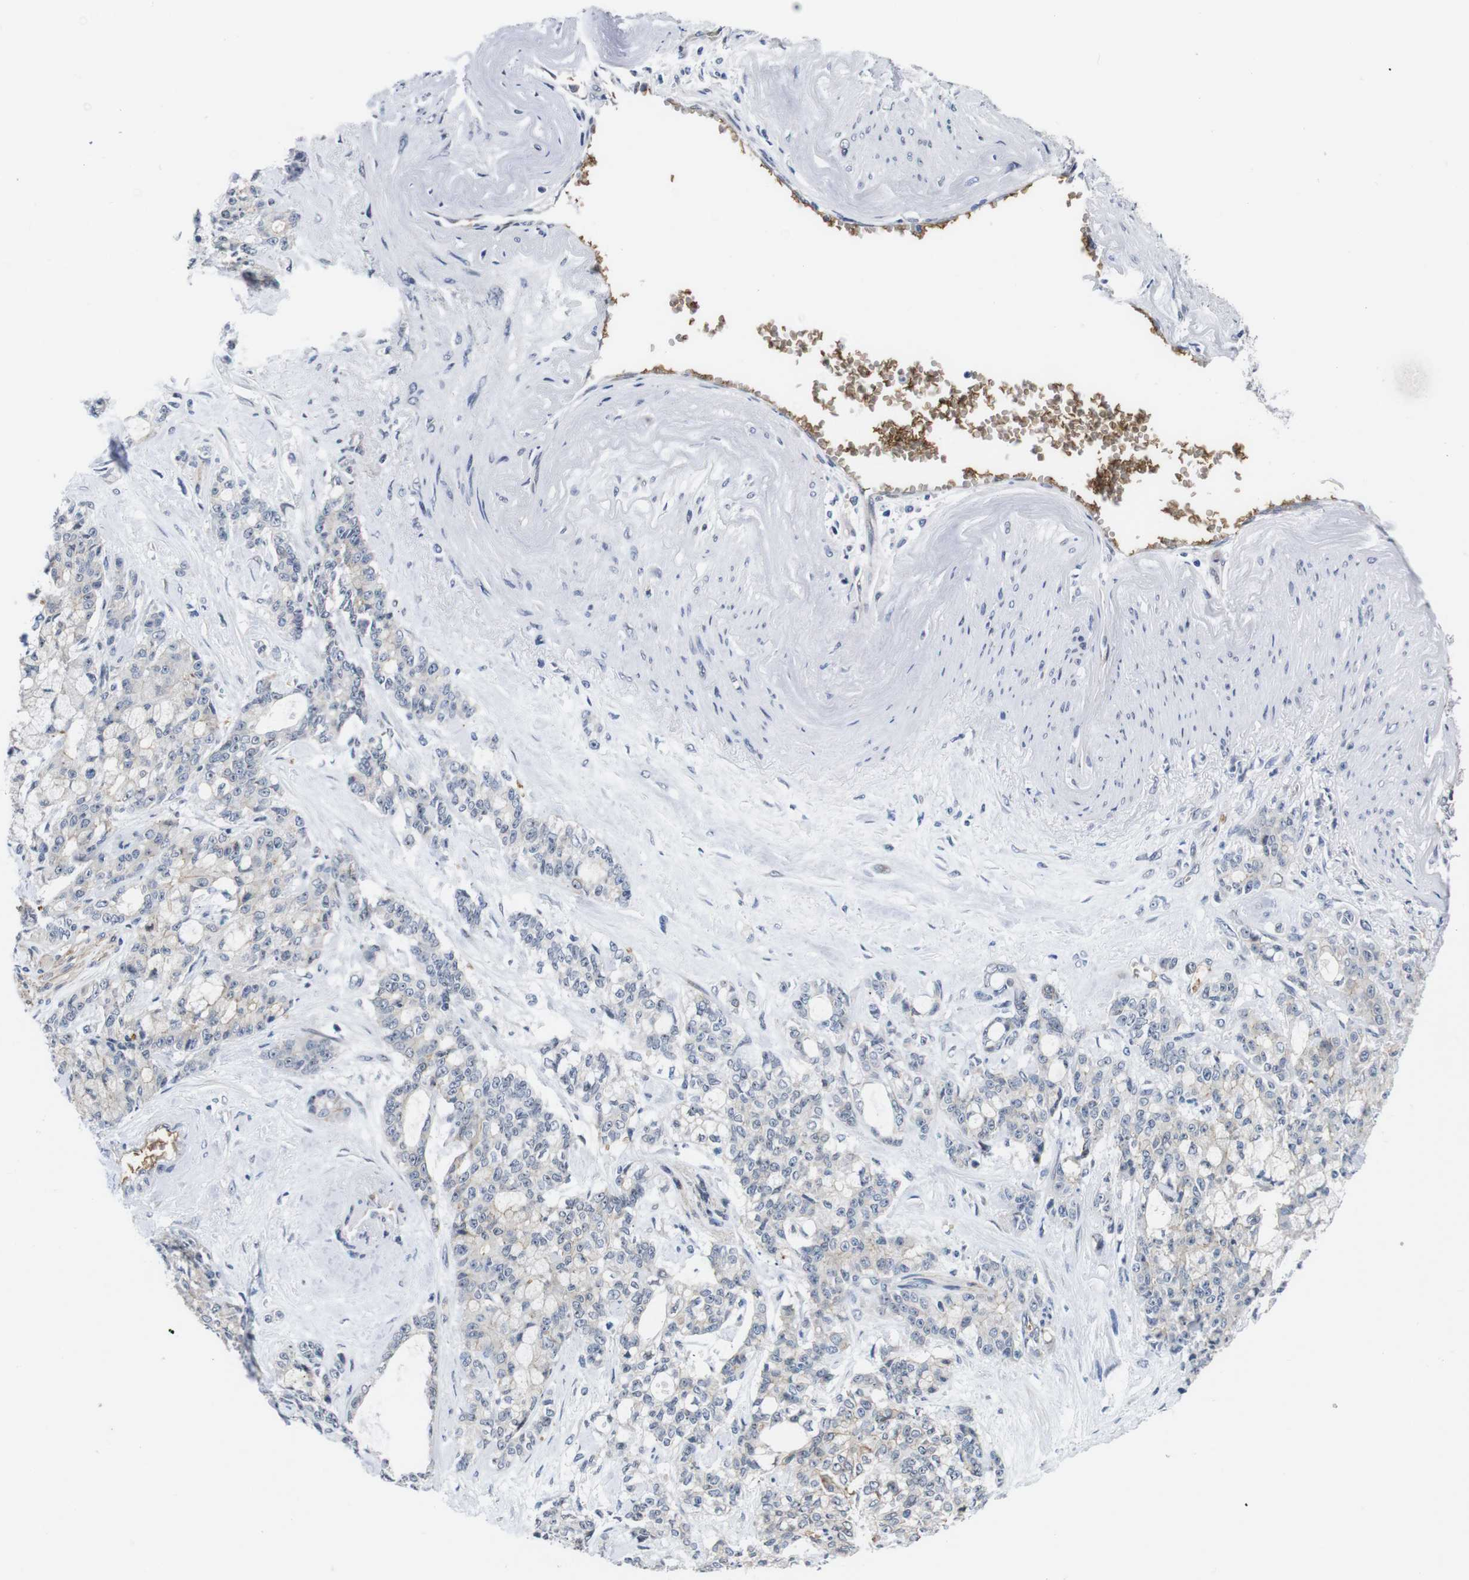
{"staining": {"intensity": "weak", "quantity": "<25%", "location": "cytoplasmic/membranous"}, "tissue": "pancreatic cancer", "cell_type": "Tumor cells", "image_type": "cancer", "snomed": [{"axis": "morphology", "description": "Adenocarcinoma, NOS"}, {"axis": "topography", "description": "Pancreas"}], "caption": "This histopathology image is of adenocarcinoma (pancreatic) stained with immunohistochemistry (IHC) to label a protein in brown with the nuclei are counter-stained blue. There is no positivity in tumor cells. (DAB (3,3'-diaminobenzidine) immunohistochemistry visualized using brightfield microscopy, high magnification).", "gene": "SOCS3", "patient": {"sex": "female", "age": 73}}